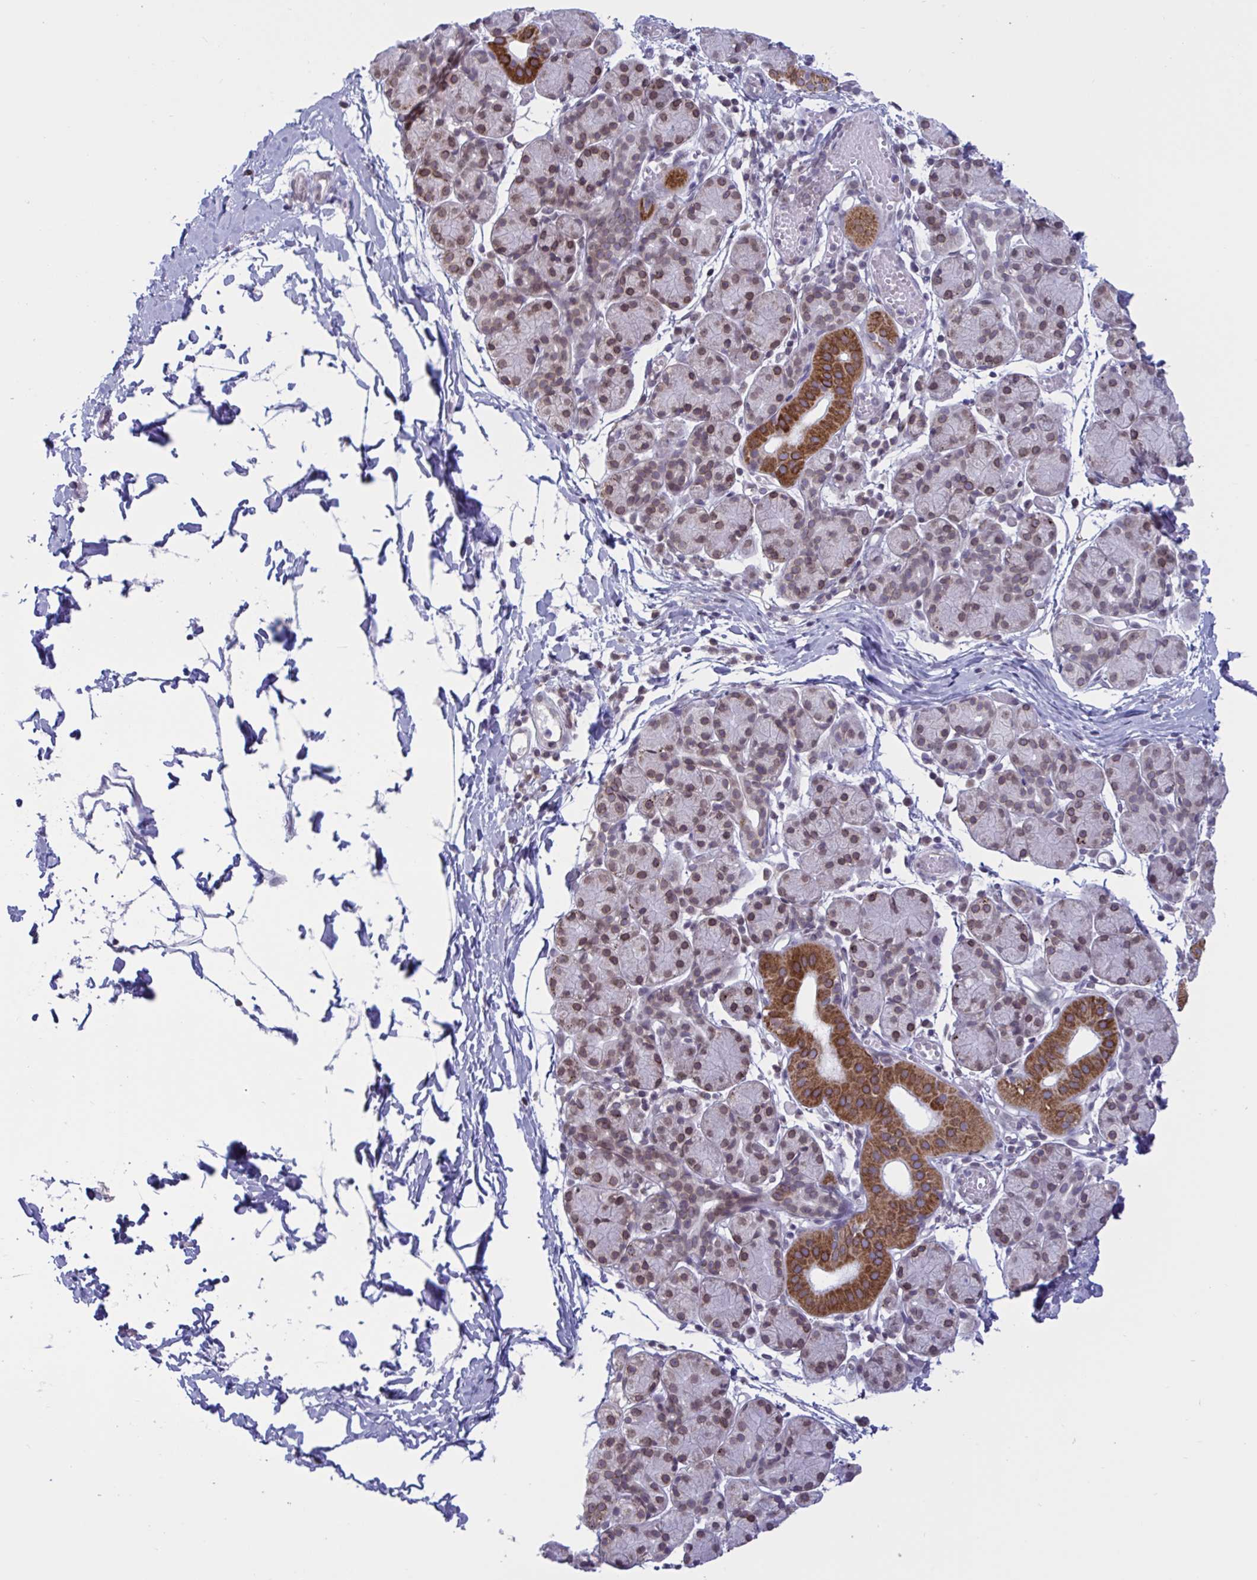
{"staining": {"intensity": "moderate", "quantity": ">75%", "location": "cytoplasmic/membranous,nuclear"}, "tissue": "salivary gland", "cell_type": "Glandular cells", "image_type": "normal", "snomed": [{"axis": "morphology", "description": "Normal tissue, NOS"}, {"axis": "morphology", "description": "Inflammation, NOS"}, {"axis": "topography", "description": "Lymph node"}, {"axis": "topography", "description": "Salivary gland"}], "caption": "Human salivary gland stained with a brown dye displays moderate cytoplasmic/membranous,nuclear positive positivity in approximately >75% of glandular cells.", "gene": "DOCK11", "patient": {"sex": "male", "age": 3}}